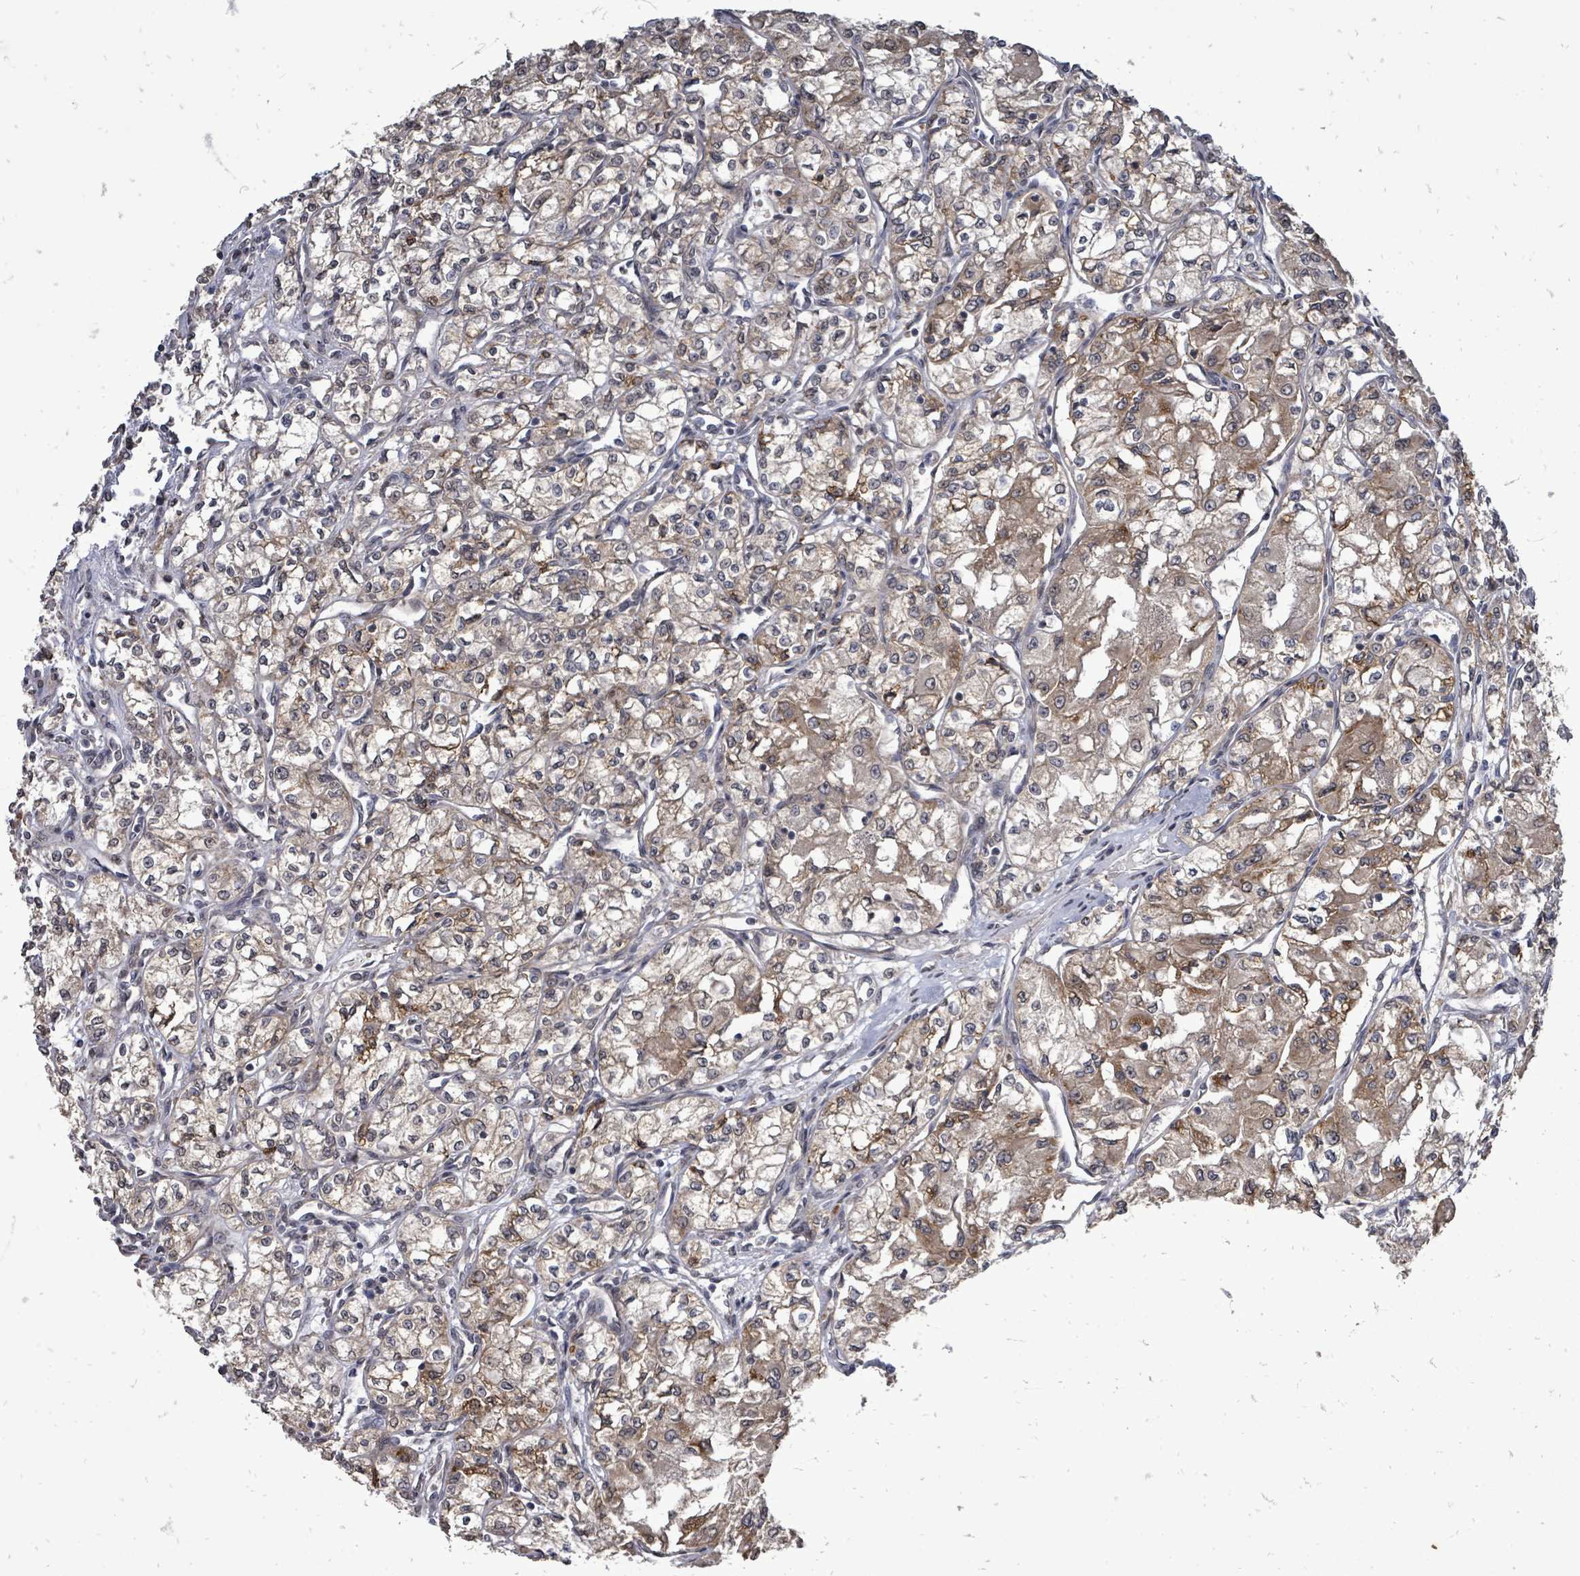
{"staining": {"intensity": "moderate", "quantity": "25%-75%", "location": "cytoplasmic/membranous"}, "tissue": "renal cancer", "cell_type": "Tumor cells", "image_type": "cancer", "snomed": [{"axis": "morphology", "description": "Adenocarcinoma, NOS"}, {"axis": "topography", "description": "Kidney"}], "caption": "Adenocarcinoma (renal) stained for a protein (brown) reveals moderate cytoplasmic/membranous positive expression in about 25%-75% of tumor cells.", "gene": "RALGAPB", "patient": {"sex": "male", "age": 59}}